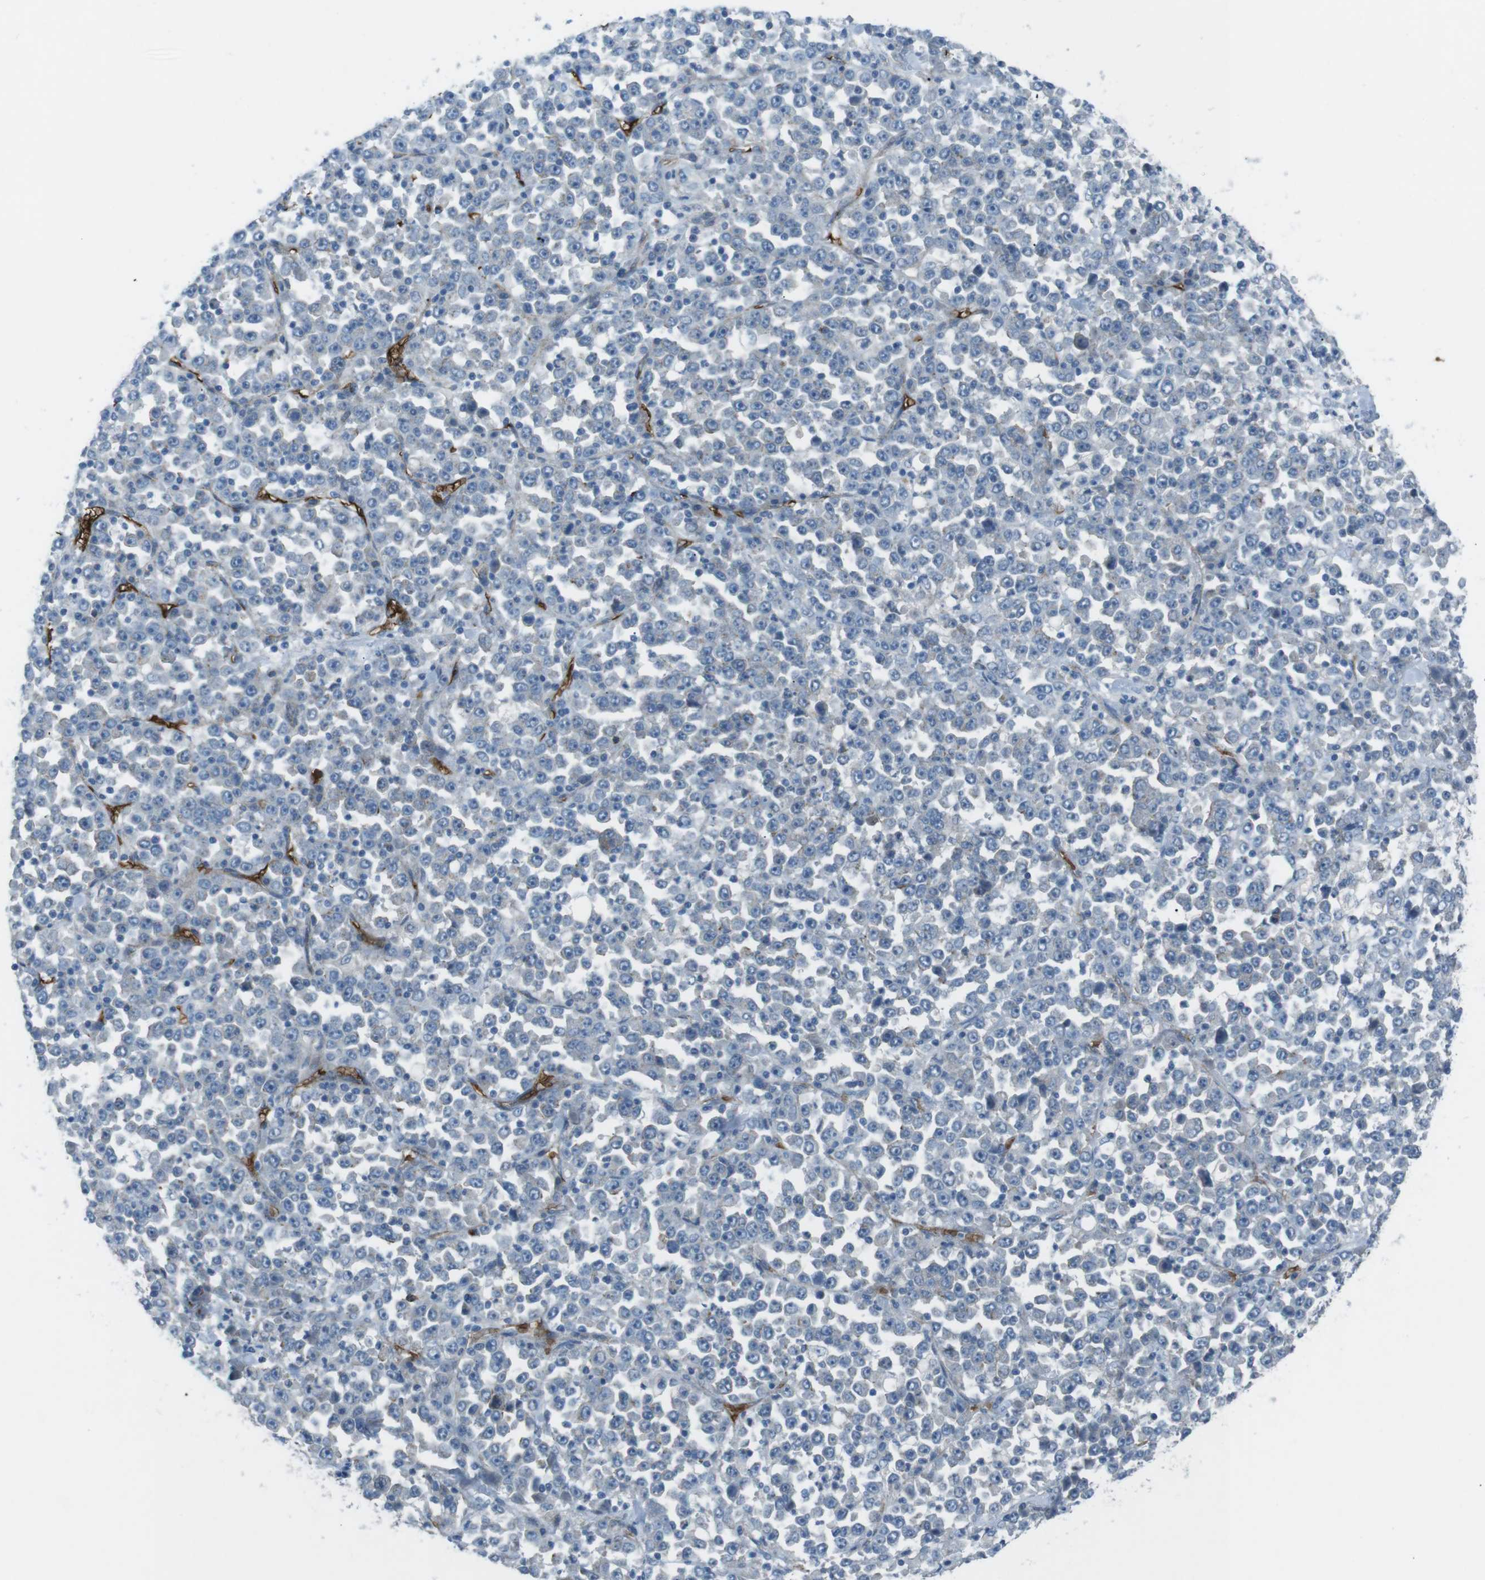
{"staining": {"intensity": "negative", "quantity": "none", "location": "none"}, "tissue": "stomach cancer", "cell_type": "Tumor cells", "image_type": "cancer", "snomed": [{"axis": "morphology", "description": "Normal tissue, NOS"}, {"axis": "morphology", "description": "Adenocarcinoma, NOS"}, {"axis": "topography", "description": "Stomach, upper"}, {"axis": "topography", "description": "Stomach"}], "caption": "Protein analysis of stomach adenocarcinoma shows no significant positivity in tumor cells. The staining is performed using DAB brown chromogen with nuclei counter-stained in using hematoxylin.", "gene": "SPTA1", "patient": {"sex": "male", "age": 59}}